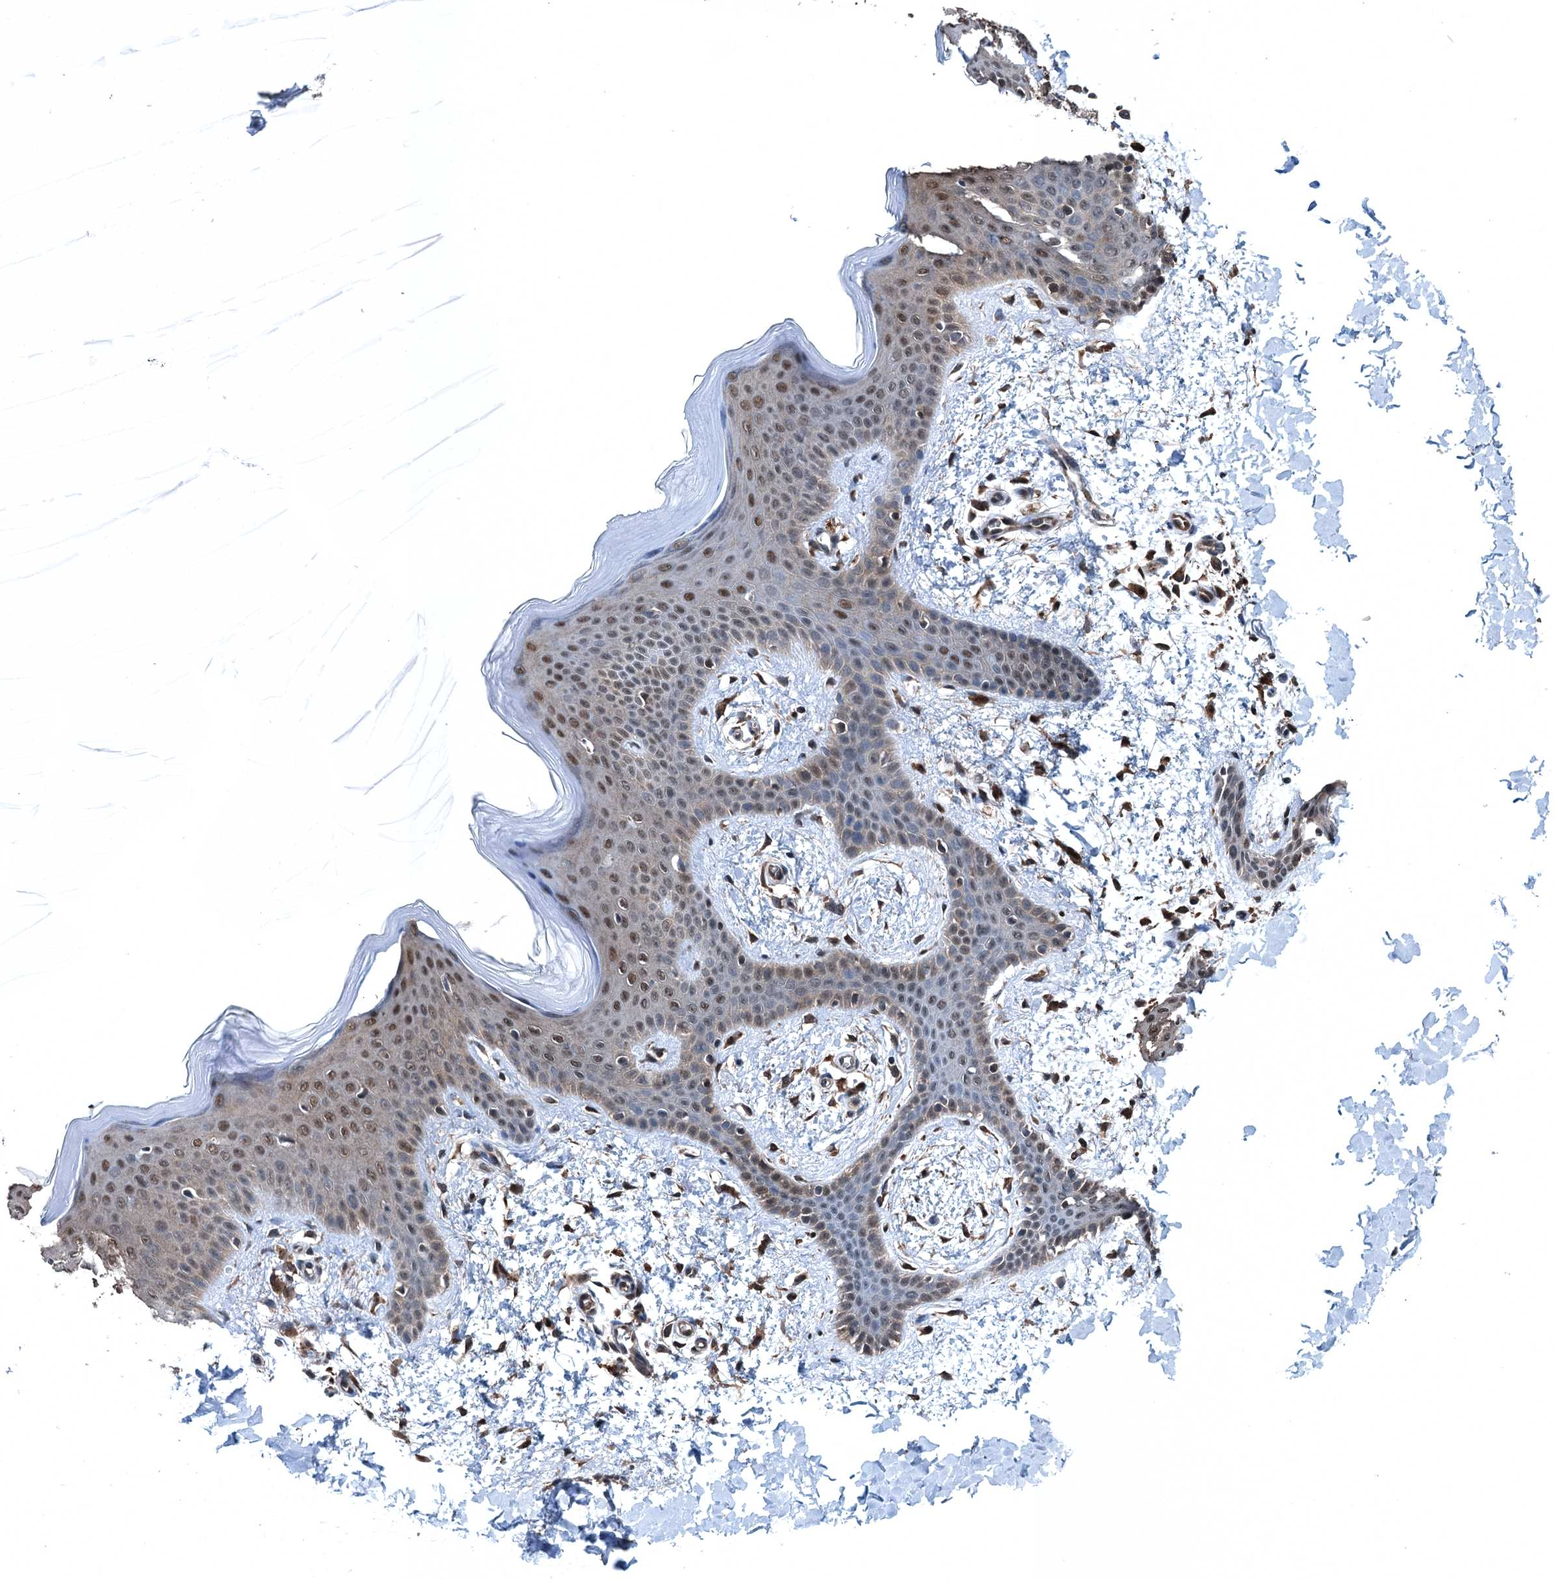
{"staining": {"intensity": "strong", "quantity": ">75%", "location": "cytoplasmic/membranous"}, "tissue": "skin", "cell_type": "Fibroblasts", "image_type": "normal", "snomed": [{"axis": "morphology", "description": "Normal tissue, NOS"}, {"axis": "topography", "description": "Skin"}], "caption": "Protein staining shows strong cytoplasmic/membranous positivity in approximately >75% of fibroblasts in benign skin. The staining was performed using DAB, with brown indicating positive protein expression. Nuclei are stained blue with hematoxylin.", "gene": "RNH1", "patient": {"sex": "male", "age": 36}}